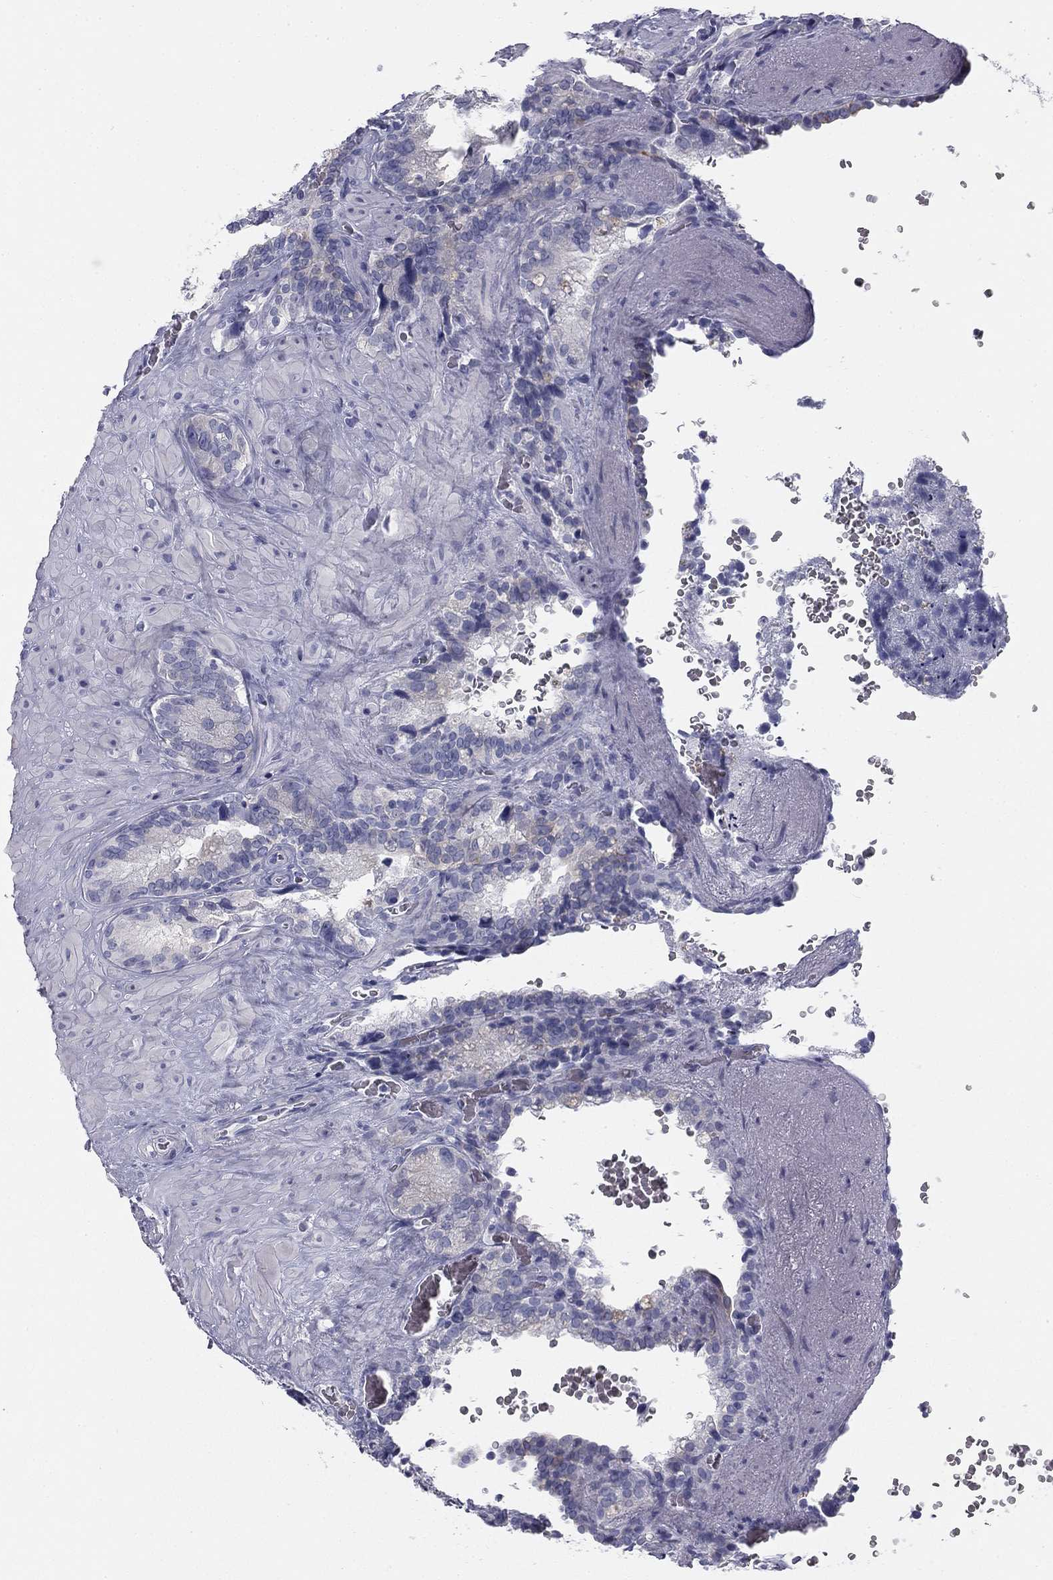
{"staining": {"intensity": "negative", "quantity": "none", "location": "none"}, "tissue": "seminal vesicle", "cell_type": "Glandular cells", "image_type": "normal", "snomed": [{"axis": "morphology", "description": "Normal tissue, NOS"}, {"axis": "topography", "description": "Seminal veicle"}], "caption": "A photomicrograph of human seminal vesicle is negative for staining in glandular cells. Brightfield microscopy of IHC stained with DAB (brown) and hematoxylin (blue), captured at high magnification.", "gene": "SULT2B1", "patient": {"sex": "male", "age": 72}}